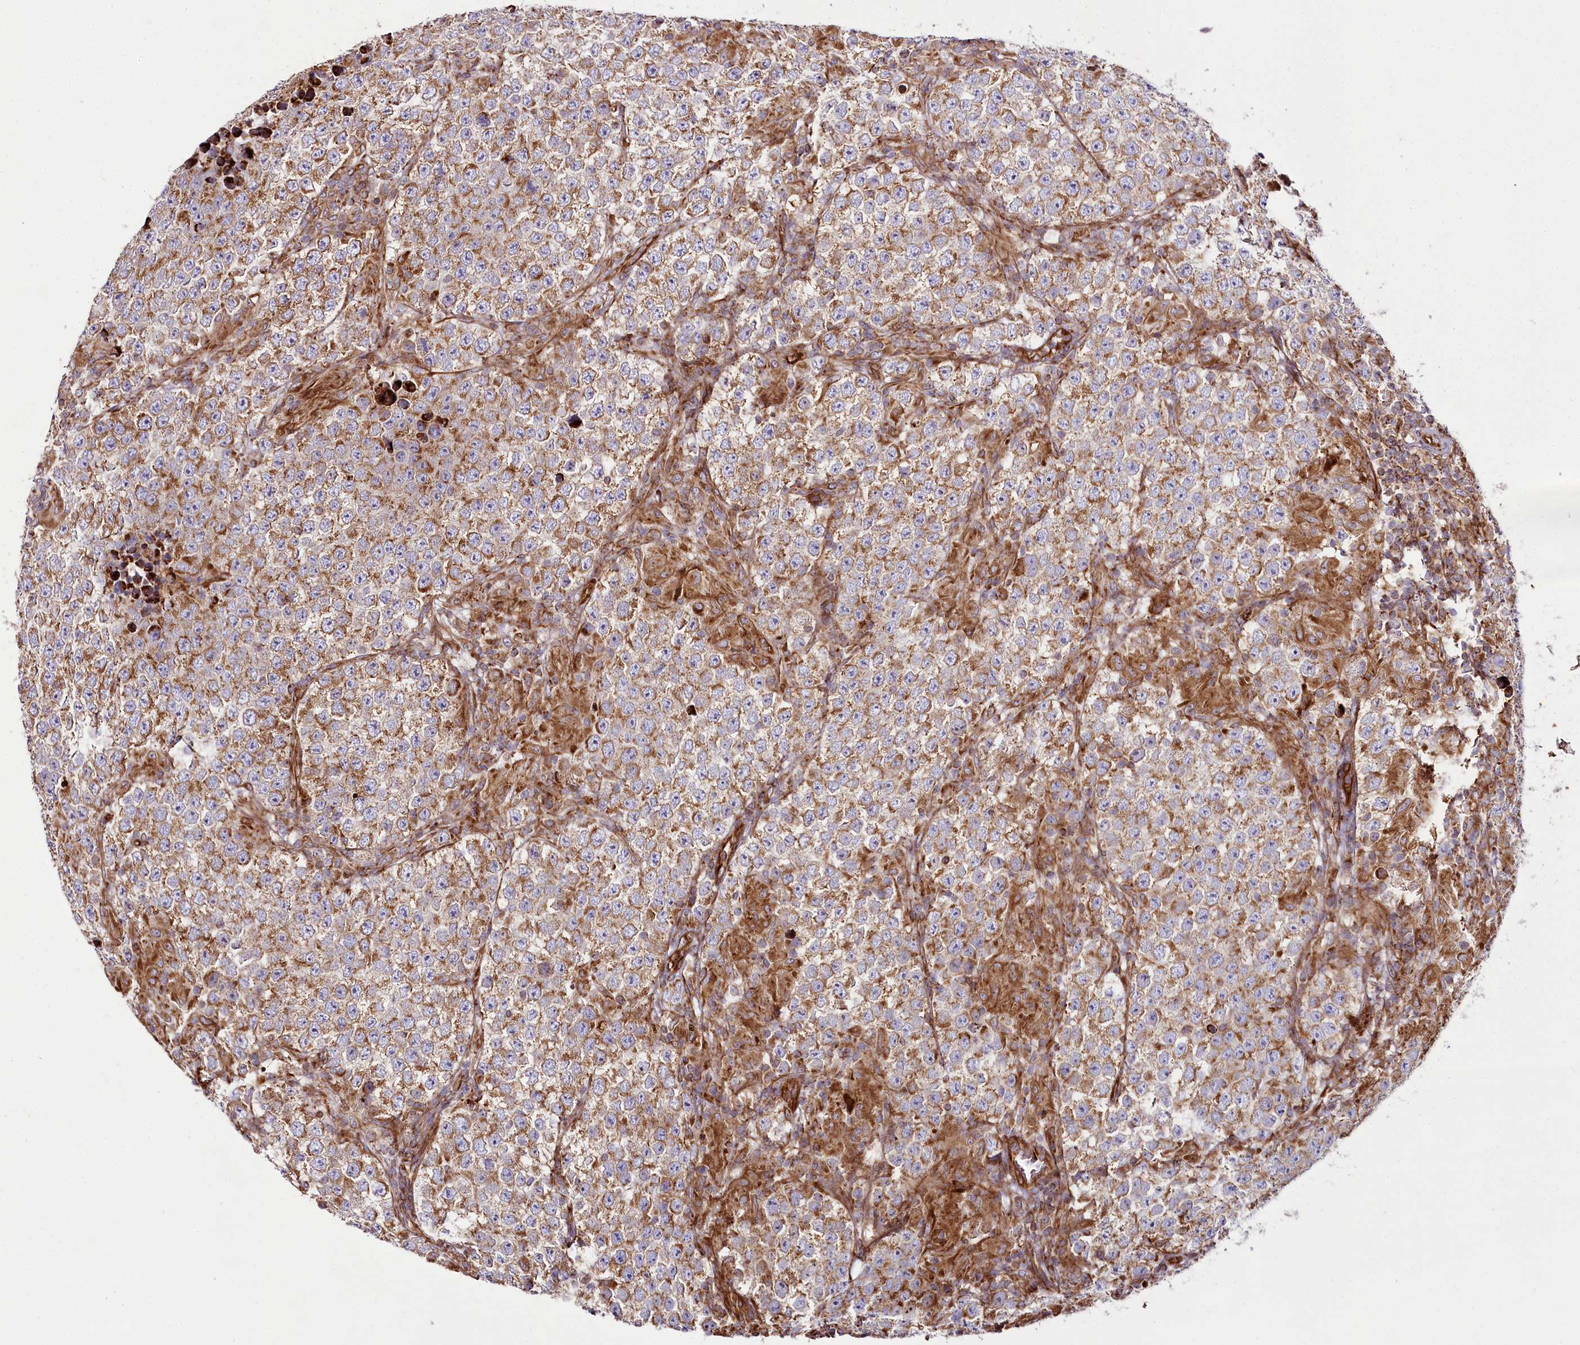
{"staining": {"intensity": "moderate", "quantity": ">75%", "location": "cytoplasmic/membranous"}, "tissue": "testis cancer", "cell_type": "Tumor cells", "image_type": "cancer", "snomed": [{"axis": "morphology", "description": "Normal tissue, NOS"}, {"axis": "morphology", "description": "Urothelial carcinoma, High grade"}, {"axis": "morphology", "description": "Seminoma, NOS"}, {"axis": "morphology", "description": "Carcinoma, Embryonal, NOS"}, {"axis": "topography", "description": "Urinary bladder"}, {"axis": "topography", "description": "Testis"}], "caption": "Urothelial carcinoma (high-grade) (testis) stained for a protein demonstrates moderate cytoplasmic/membranous positivity in tumor cells.", "gene": "THUMPD3", "patient": {"sex": "male", "age": 41}}